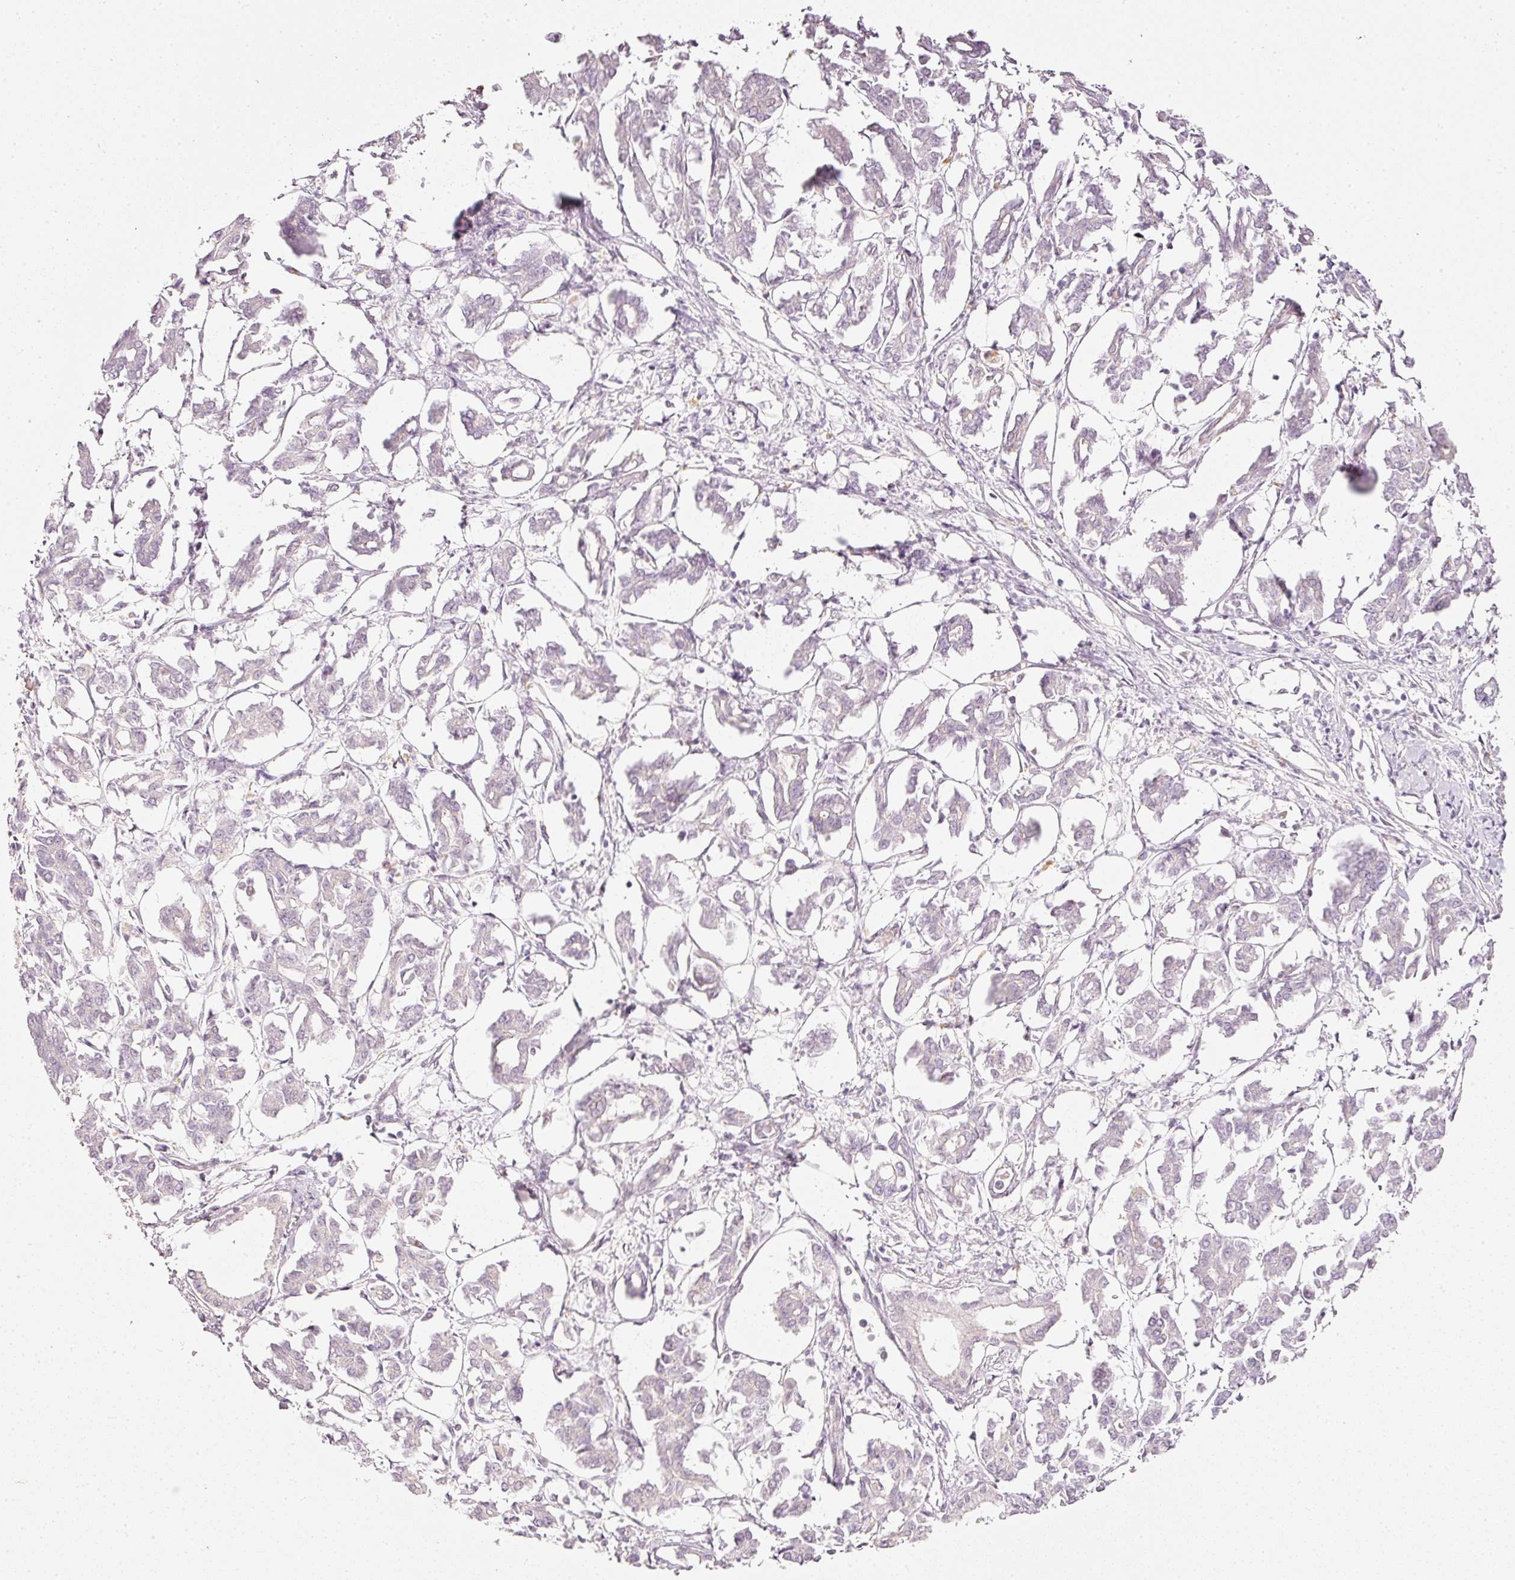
{"staining": {"intensity": "negative", "quantity": "none", "location": "none"}, "tissue": "pancreatic cancer", "cell_type": "Tumor cells", "image_type": "cancer", "snomed": [{"axis": "morphology", "description": "Adenocarcinoma, NOS"}, {"axis": "topography", "description": "Pancreas"}], "caption": "IHC histopathology image of pancreatic cancer stained for a protein (brown), which reveals no expression in tumor cells.", "gene": "TOGARAM1", "patient": {"sex": "male", "age": 61}}